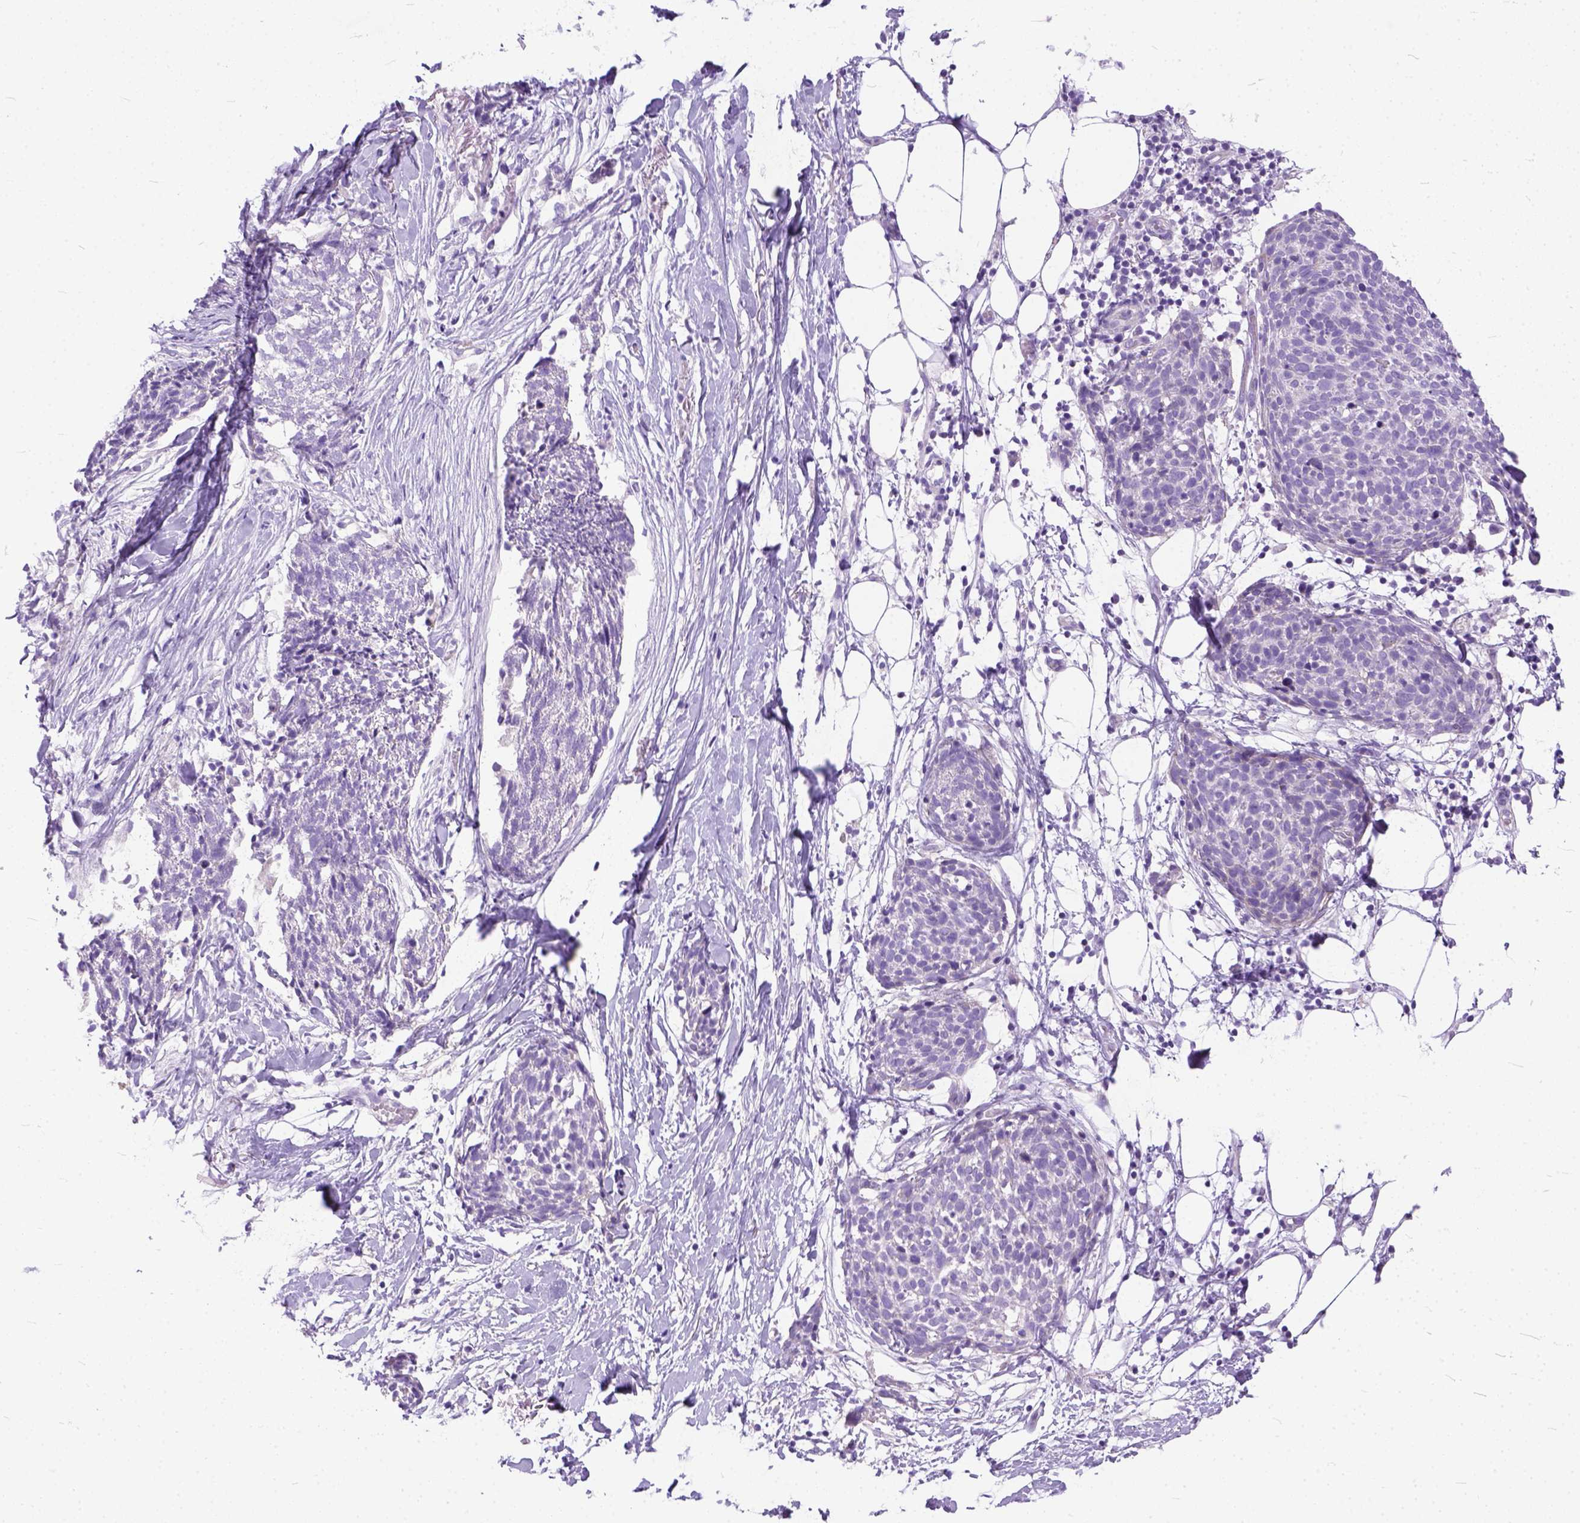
{"staining": {"intensity": "negative", "quantity": "none", "location": "none"}, "tissue": "skin cancer", "cell_type": "Tumor cells", "image_type": "cancer", "snomed": [{"axis": "morphology", "description": "Squamous cell carcinoma, NOS"}, {"axis": "topography", "description": "Skin"}, {"axis": "topography", "description": "Vulva"}], "caption": "Tumor cells show no significant positivity in skin squamous cell carcinoma.", "gene": "PLK5", "patient": {"sex": "female", "age": 75}}